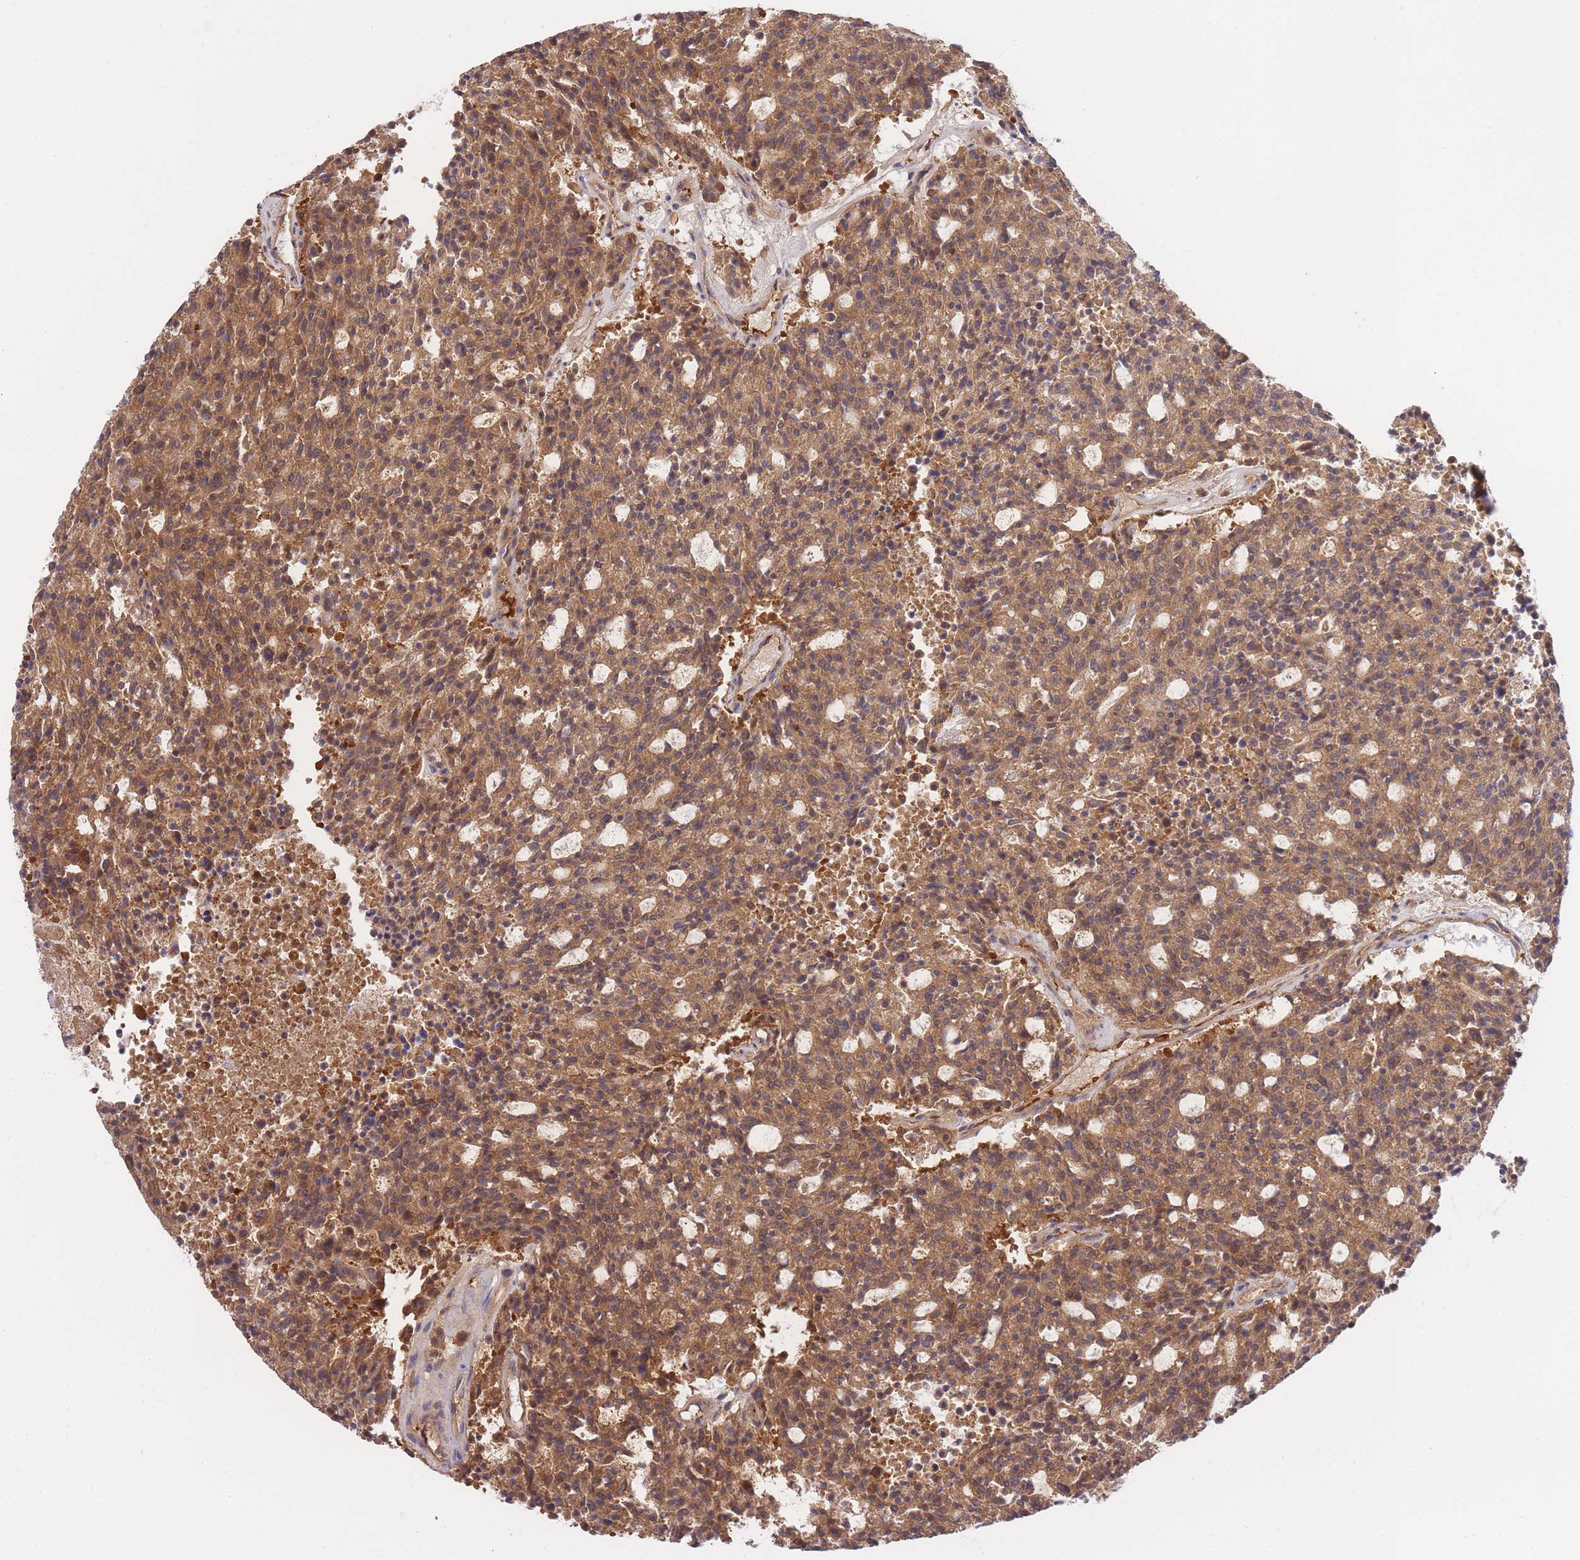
{"staining": {"intensity": "moderate", "quantity": ">75%", "location": "cytoplasmic/membranous"}, "tissue": "carcinoid", "cell_type": "Tumor cells", "image_type": "cancer", "snomed": [{"axis": "morphology", "description": "Carcinoid, malignant, NOS"}, {"axis": "topography", "description": "Pancreas"}], "caption": "Tumor cells demonstrate medium levels of moderate cytoplasmic/membranous positivity in approximately >75% of cells in human carcinoid.", "gene": "EXOSC8", "patient": {"sex": "female", "age": 54}}